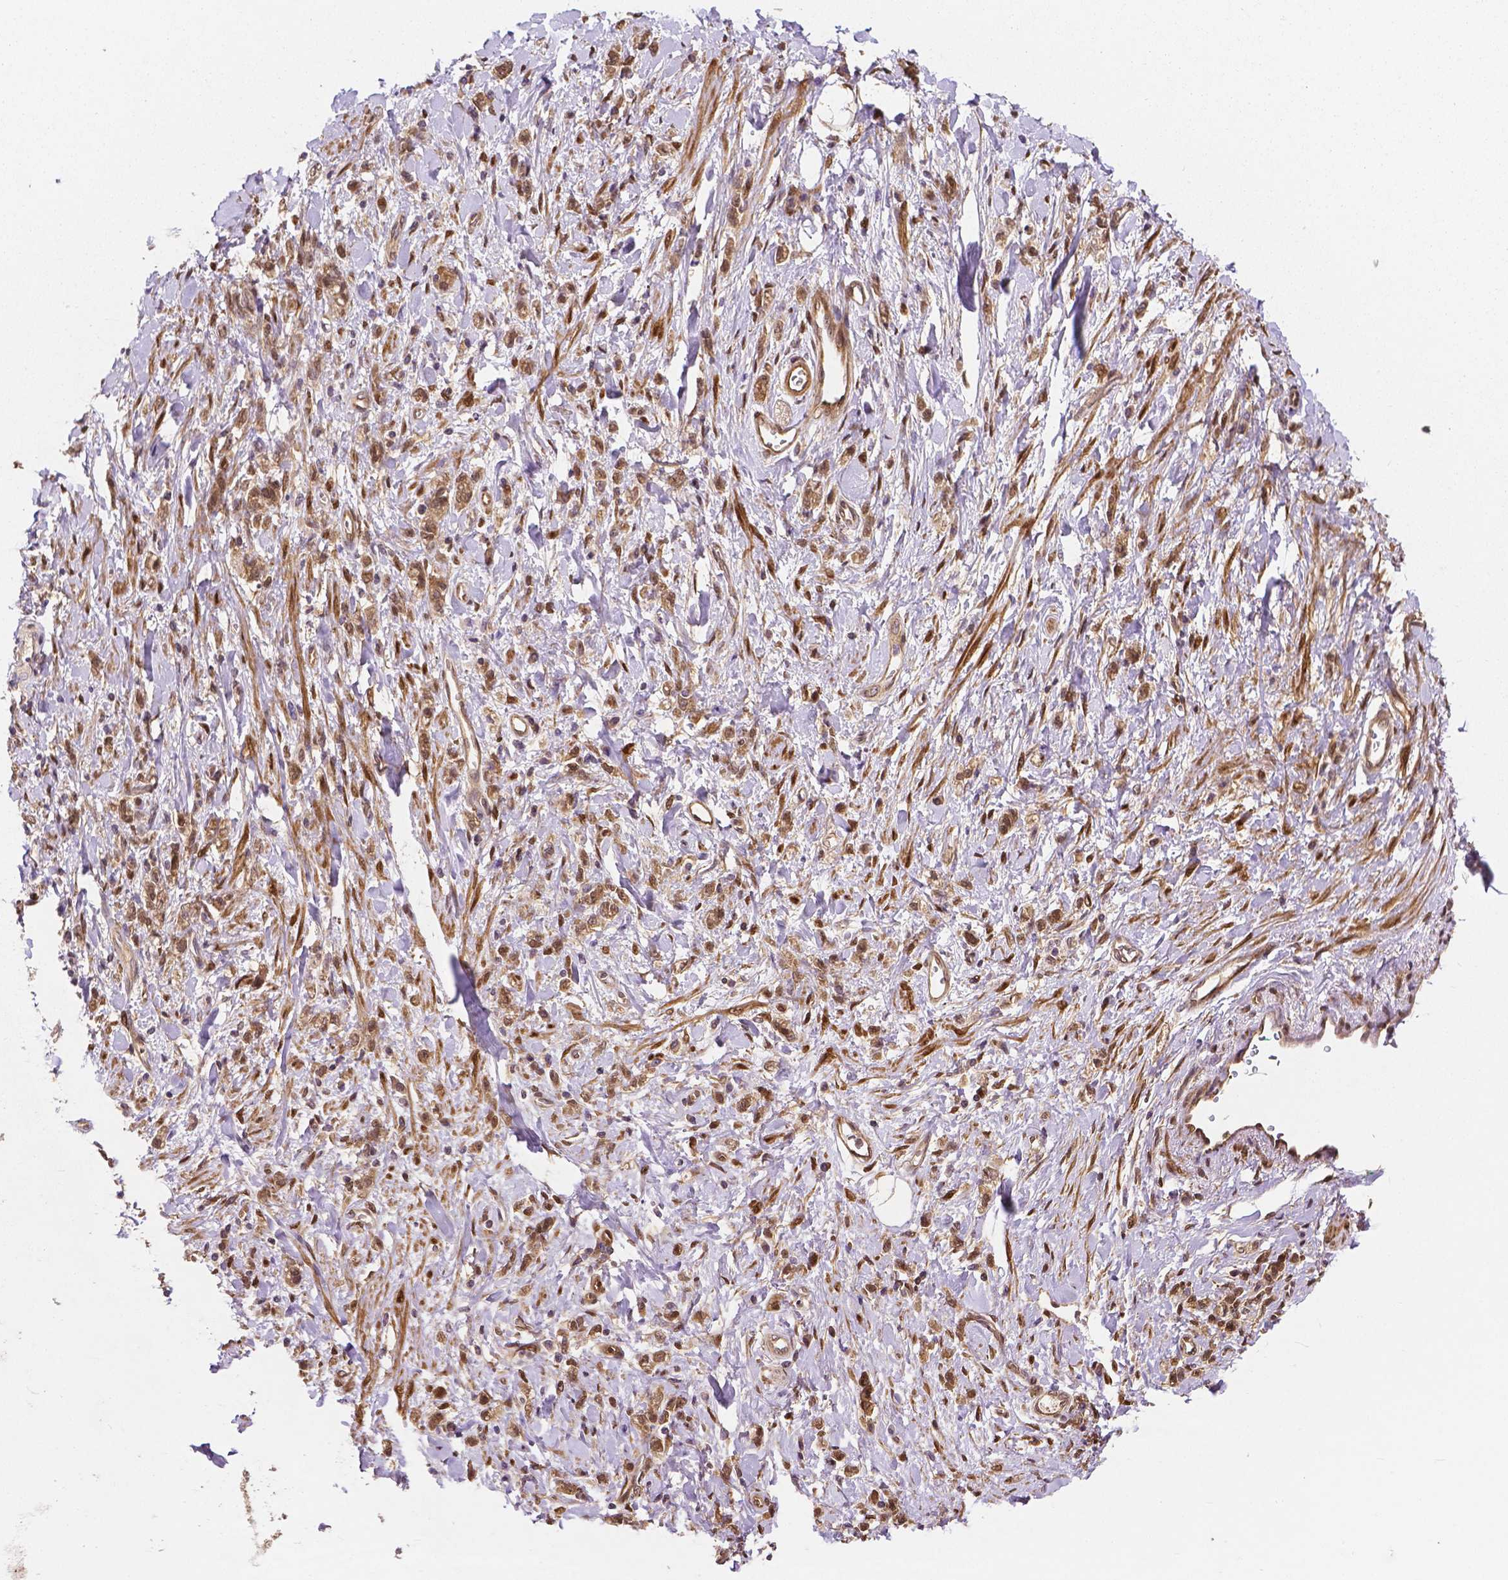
{"staining": {"intensity": "moderate", "quantity": ">75%", "location": "cytoplasmic/membranous,nuclear"}, "tissue": "stomach cancer", "cell_type": "Tumor cells", "image_type": "cancer", "snomed": [{"axis": "morphology", "description": "Adenocarcinoma, NOS"}, {"axis": "topography", "description": "Stomach"}], "caption": "There is medium levels of moderate cytoplasmic/membranous and nuclear expression in tumor cells of adenocarcinoma (stomach), as demonstrated by immunohistochemical staining (brown color).", "gene": "YAP1", "patient": {"sex": "male", "age": 77}}